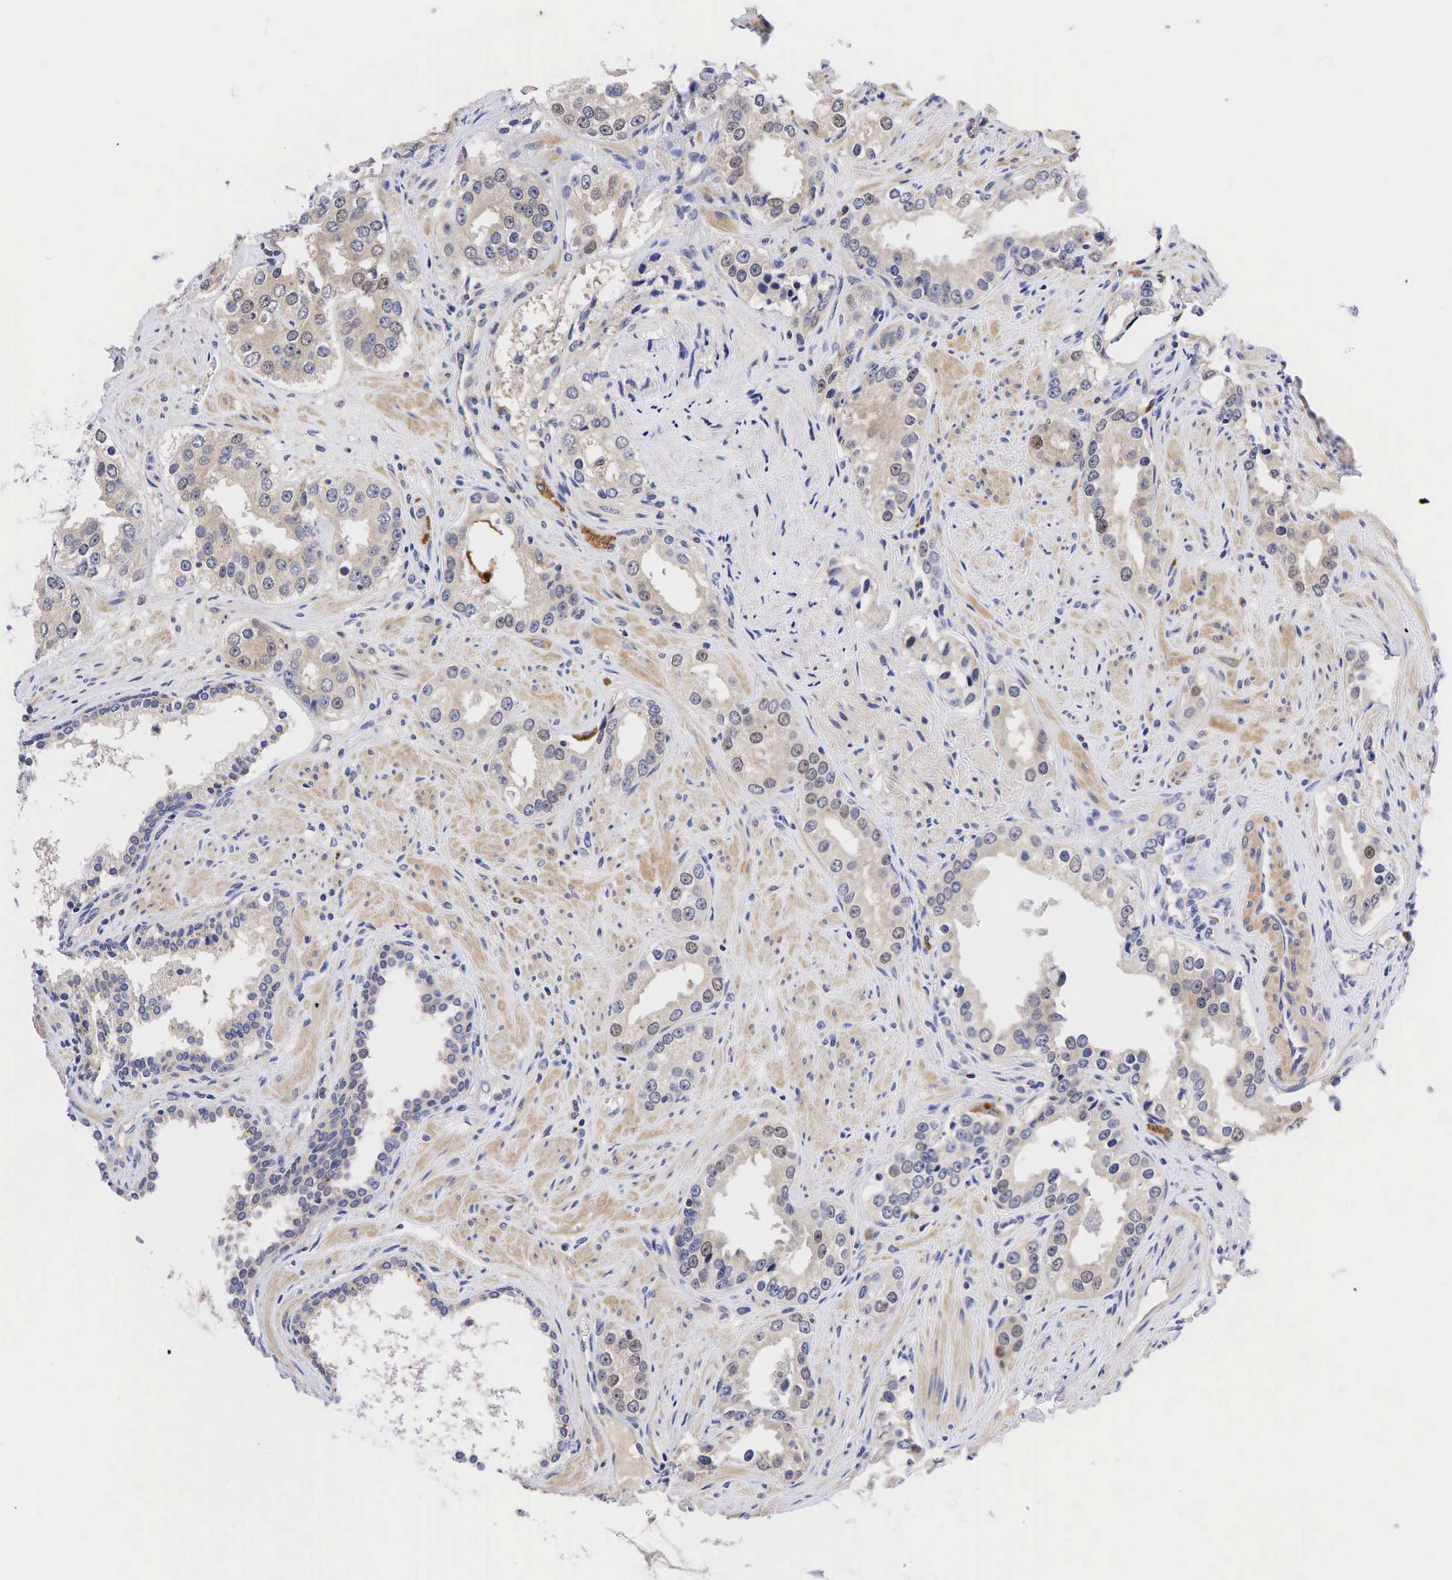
{"staining": {"intensity": "weak", "quantity": "<25%", "location": "cytoplasmic/membranous,nuclear"}, "tissue": "prostate cancer", "cell_type": "Tumor cells", "image_type": "cancer", "snomed": [{"axis": "morphology", "description": "Adenocarcinoma, Medium grade"}, {"axis": "topography", "description": "Prostate"}], "caption": "Immunohistochemistry (IHC) histopathology image of neoplastic tissue: human prostate cancer stained with DAB (3,3'-diaminobenzidine) exhibits no significant protein staining in tumor cells.", "gene": "CCND1", "patient": {"sex": "male", "age": 73}}